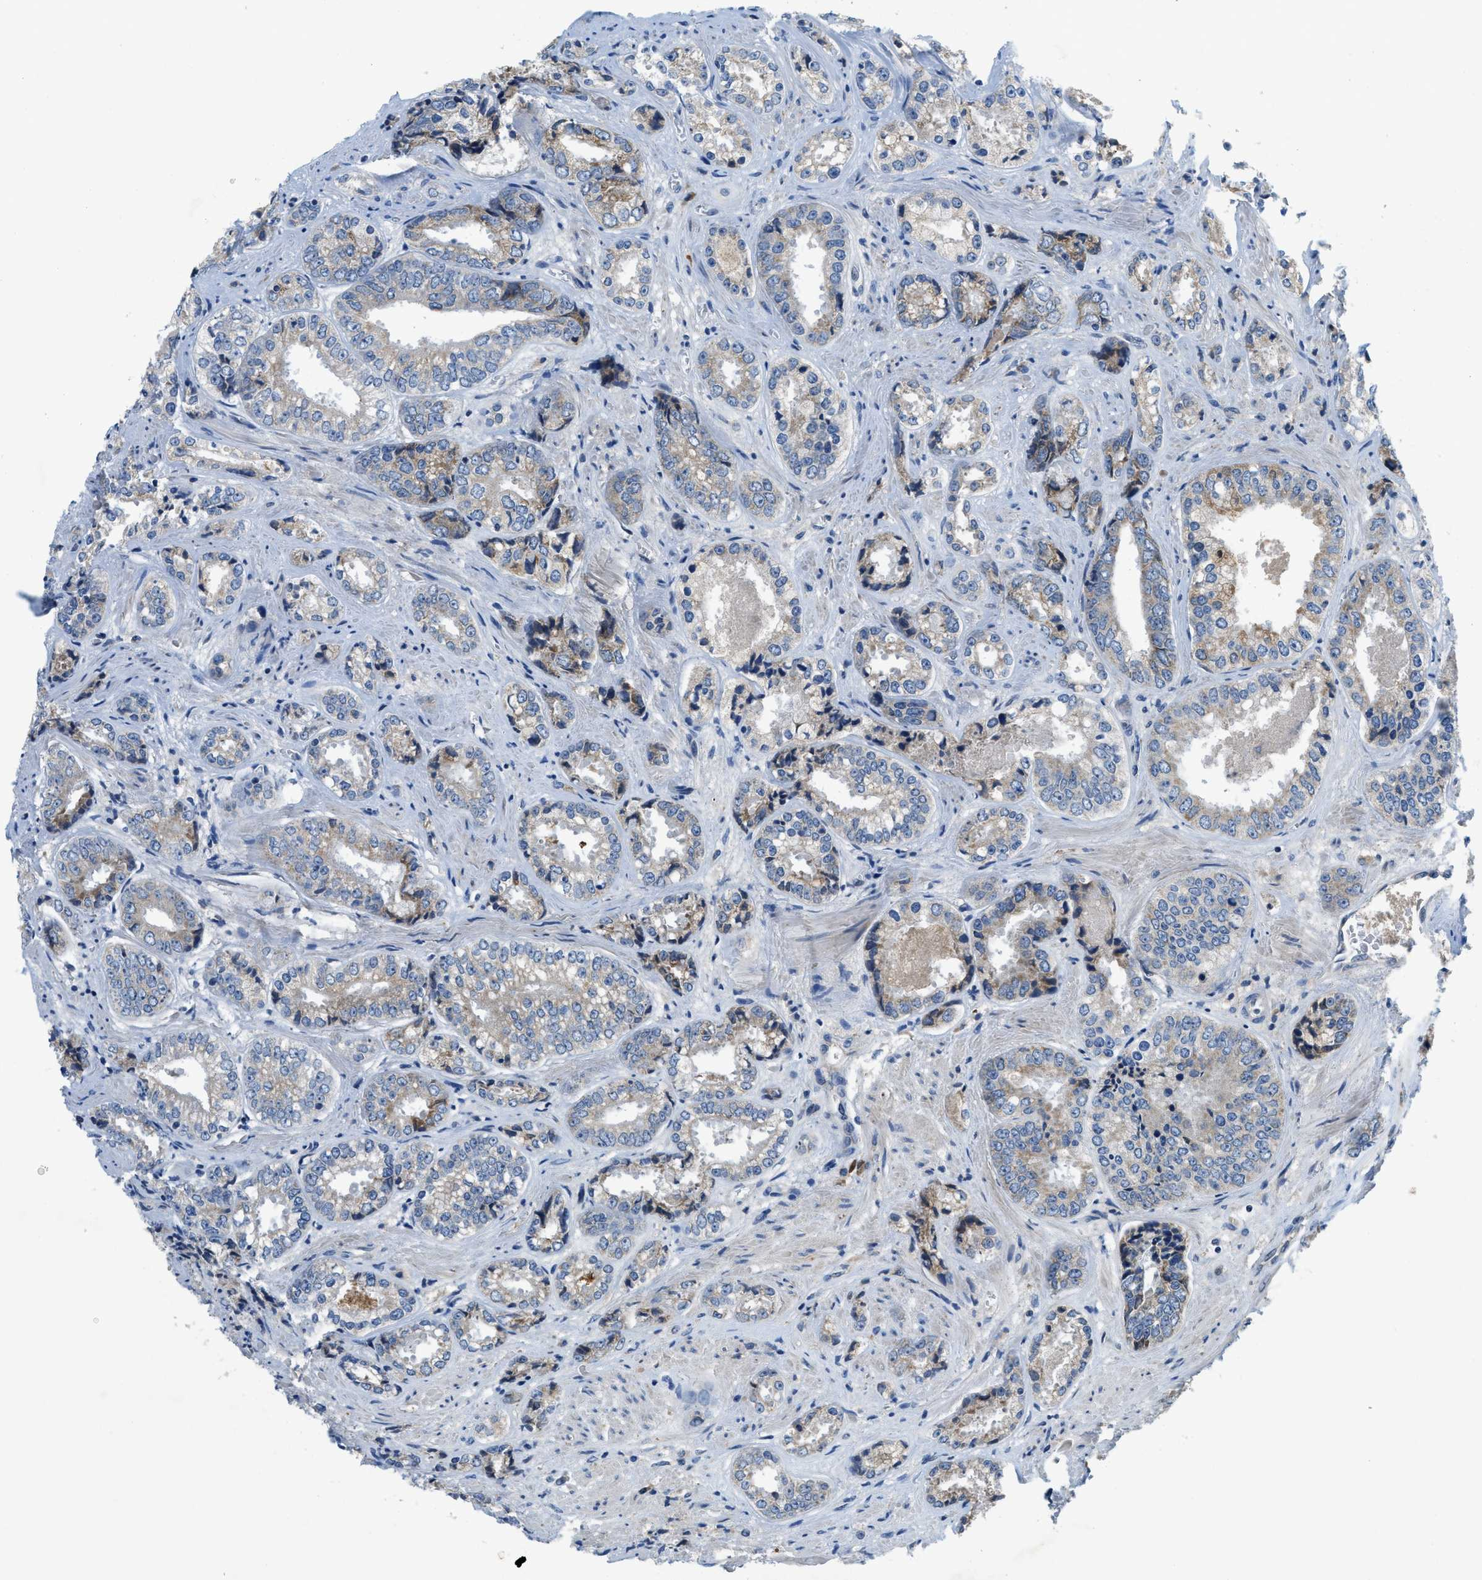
{"staining": {"intensity": "weak", "quantity": "<25%", "location": "cytoplasmic/membranous"}, "tissue": "prostate cancer", "cell_type": "Tumor cells", "image_type": "cancer", "snomed": [{"axis": "morphology", "description": "Adenocarcinoma, High grade"}, {"axis": "topography", "description": "Prostate"}], "caption": "Prostate cancer stained for a protein using immunohistochemistry shows no positivity tumor cells.", "gene": "PNKD", "patient": {"sex": "male", "age": 61}}